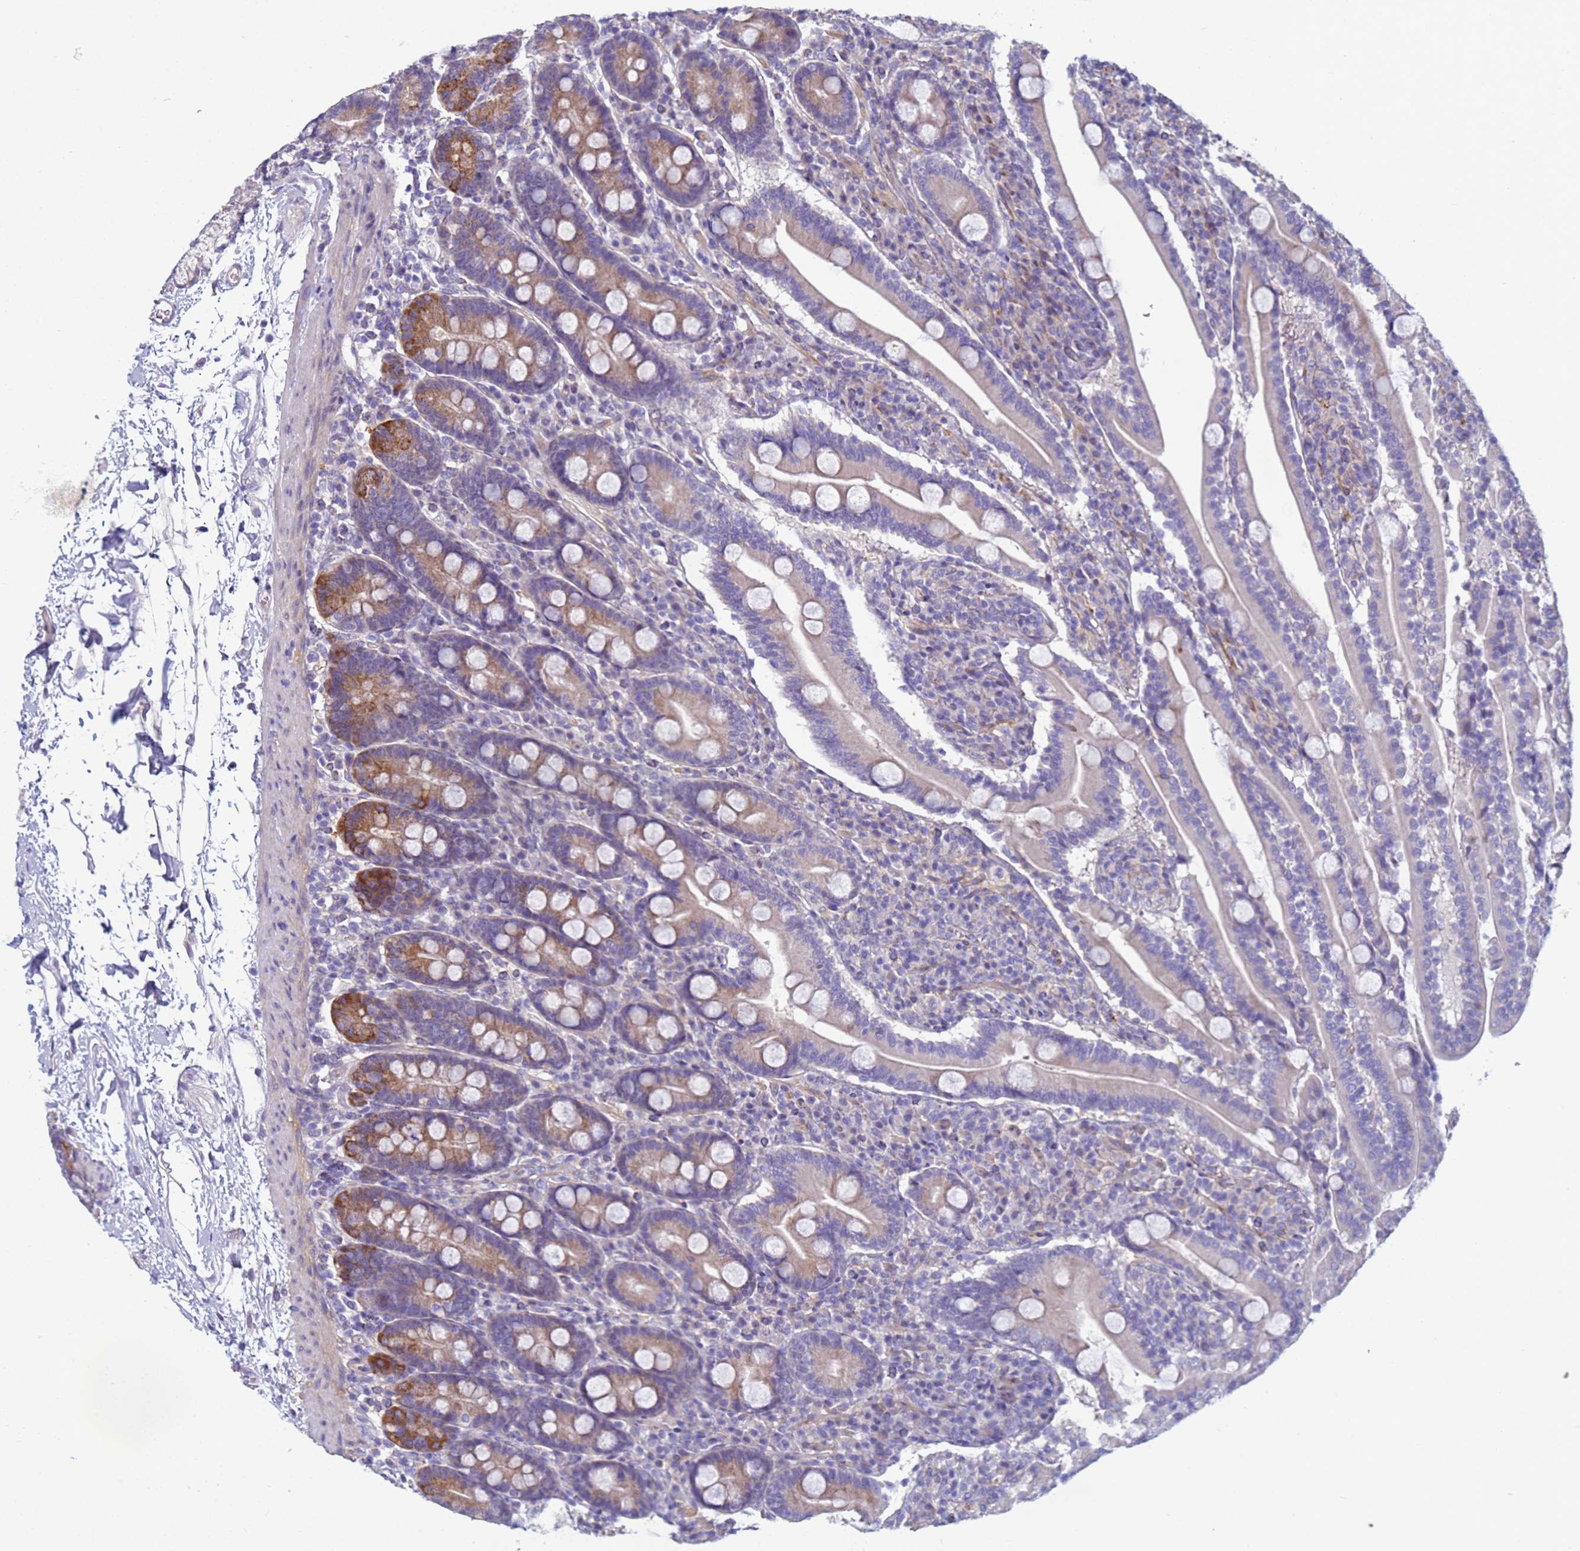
{"staining": {"intensity": "moderate", "quantity": "<25%", "location": "cytoplasmic/membranous"}, "tissue": "duodenum", "cell_type": "Glandular cells", "image_type": "normal", "snomed": [{"axis": "morphology", "description": "Normal tissue, NOS"}, {"axis": "topography", "description": "Duodenum"}], "caption": "Duodenum stained for a protein demonstrates moderate cytoplasmic/membranous positivity in glandular cells. Nuclei are stained in blue.", "gene": "TRPC6", "patient": {"sex": "male", "age": 35}}